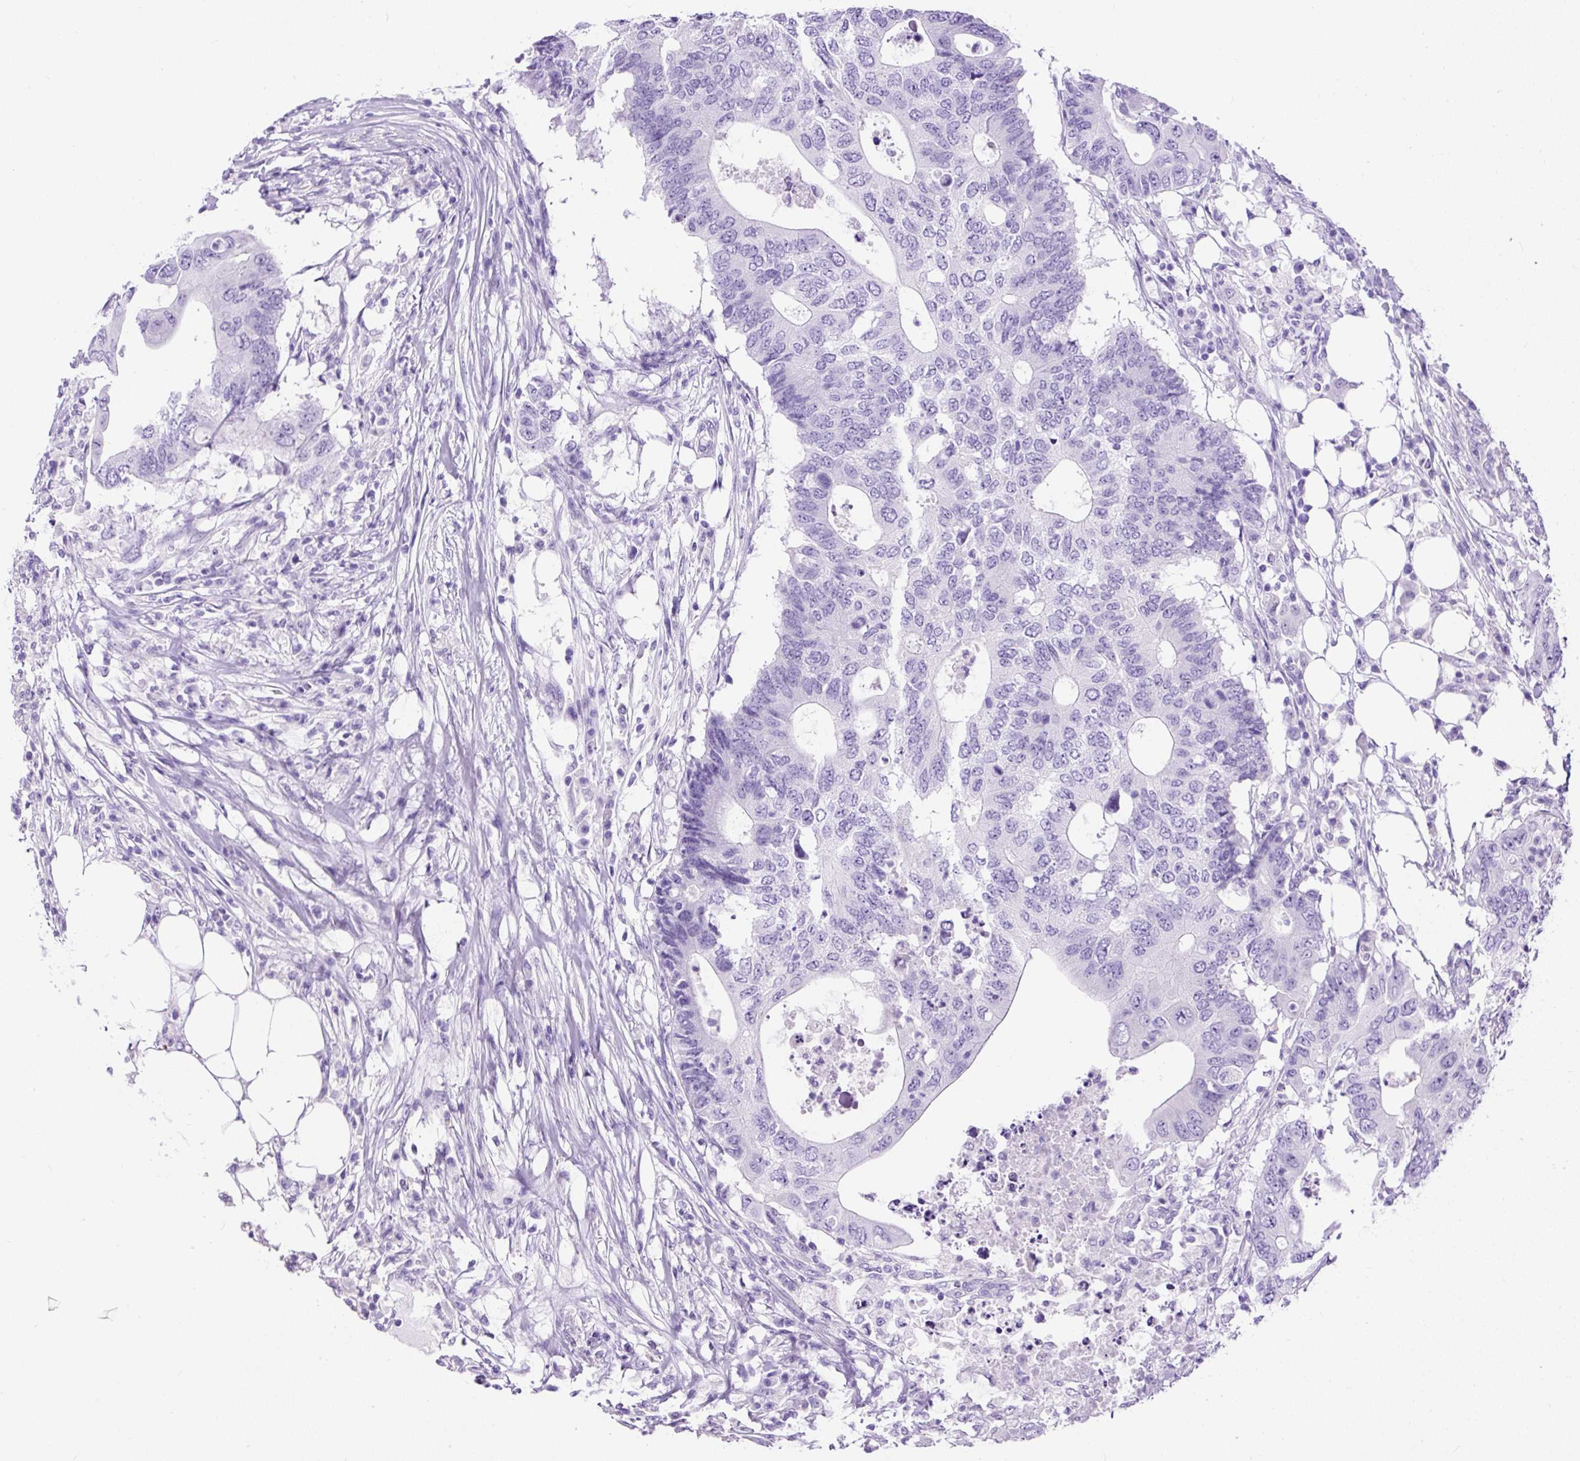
{"staining": {"intensity": "negative", "quantity": "none", "location": "none"}, "tissue": "colorectal cancer", "cell_type": "Tumor cells", "image_type": "cancer", "snomed": [{"axis": "morphology", "description": "Adenocarcinoma, NOS"}, {"axis": "topography", "description": "Colon"}], "caption": "A micrograph of human colorectal cancer (adenocarcinoma) is negative for staining in tumor cells.", "gene": "PDIA2", "patient": {"sex": "male", "age": 71}}